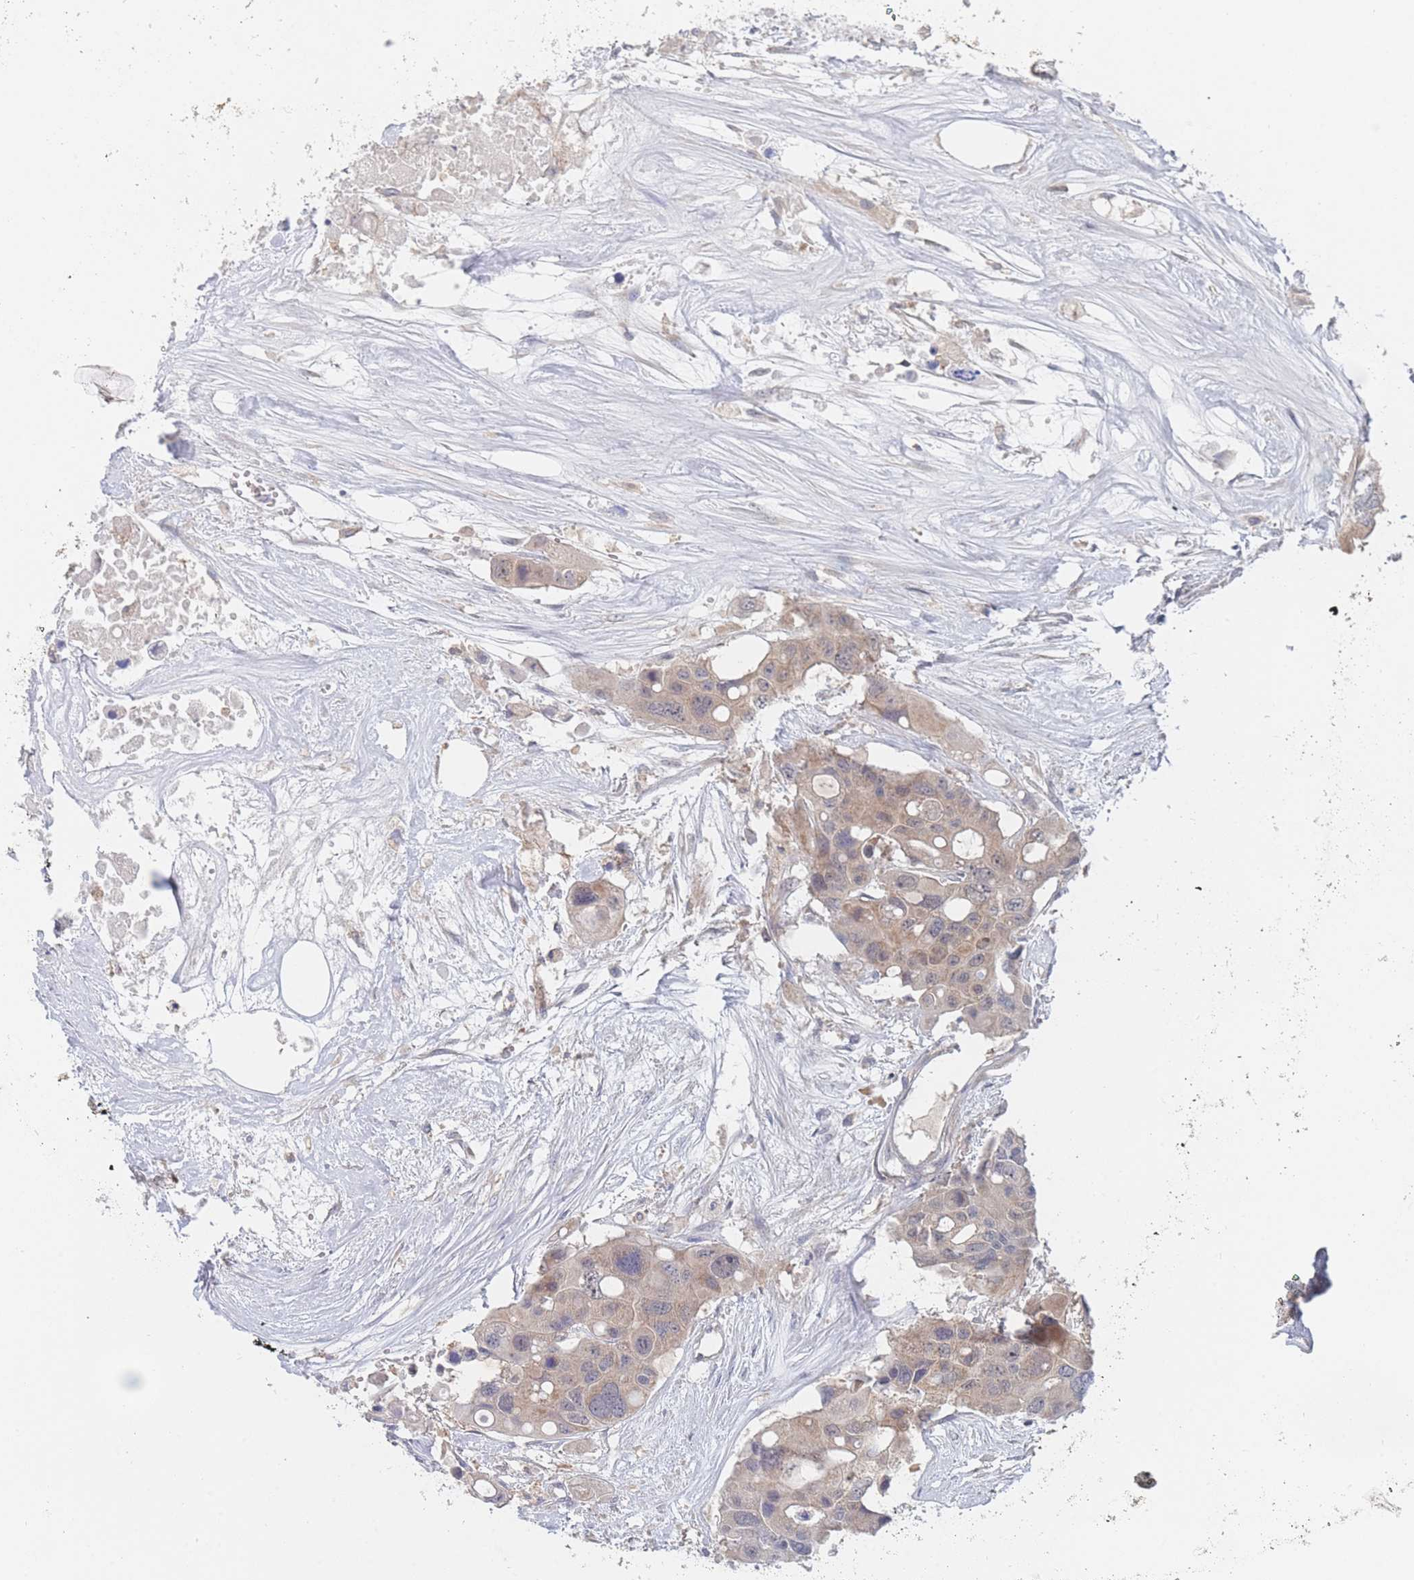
{"staining": {"intensity": "weak", "quantity": ">75%", "location": "cytoplasmic/membranous"}, "tissue": "colorectal cancer", "cell_type": "Tumor cells", "image_type": "cancer", "snomed": [{"axis": "morphology", "description": "Adenocarcinoma, NOS"}, {"axis": "topography", "description": "Colon"}], "caption": "Protein staining of adenocarcinoma (colorectal) tissue shows weak cytoplasmic/membranous expression in about >75% of tumor cells.", "gene": "PPP6C", "patient": {"sex": "male", "age": 77}}